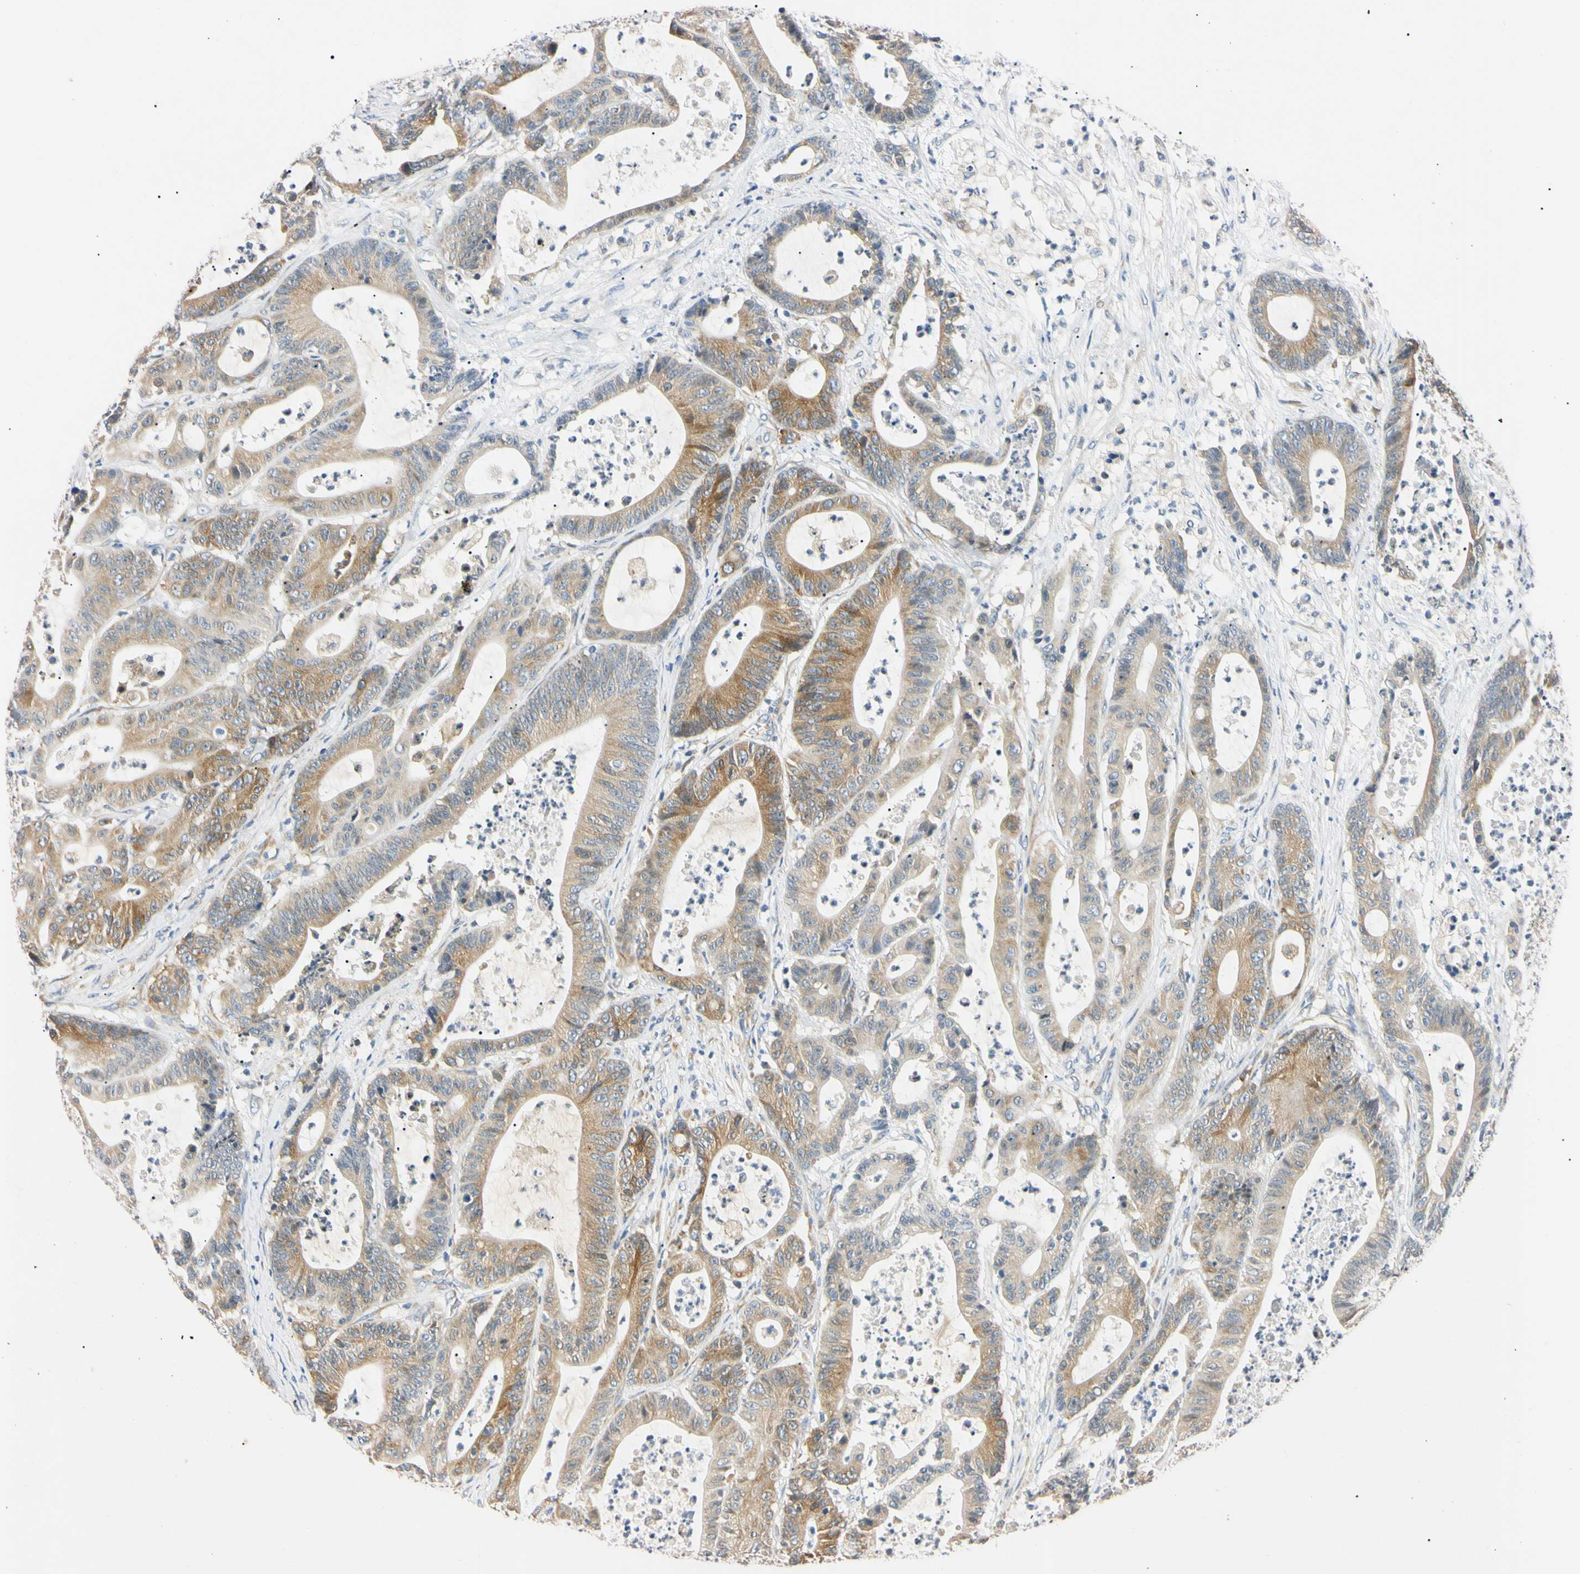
{"staining": {"intensity": "moderate", "quantity": ">75%", "location": "cytoplasmic/membranous"}, "tissue": "colorectal cancer", "cell_type": "Tumor cells", "image_type": "cancer", "snomed": [{"axis": "morphology", "description": "Adenocarcinoma, NOS"}, {"axis": "topography", "description": "Colon"}], "caption": "Brown immunohistochemical staining in colorectal cancer demonstrates moderate cytoplasmic/membranous positivity in about >75% of tumor cells.", "gene": "DNAJB12", "patient": {"sex": "female", "age": 84}}